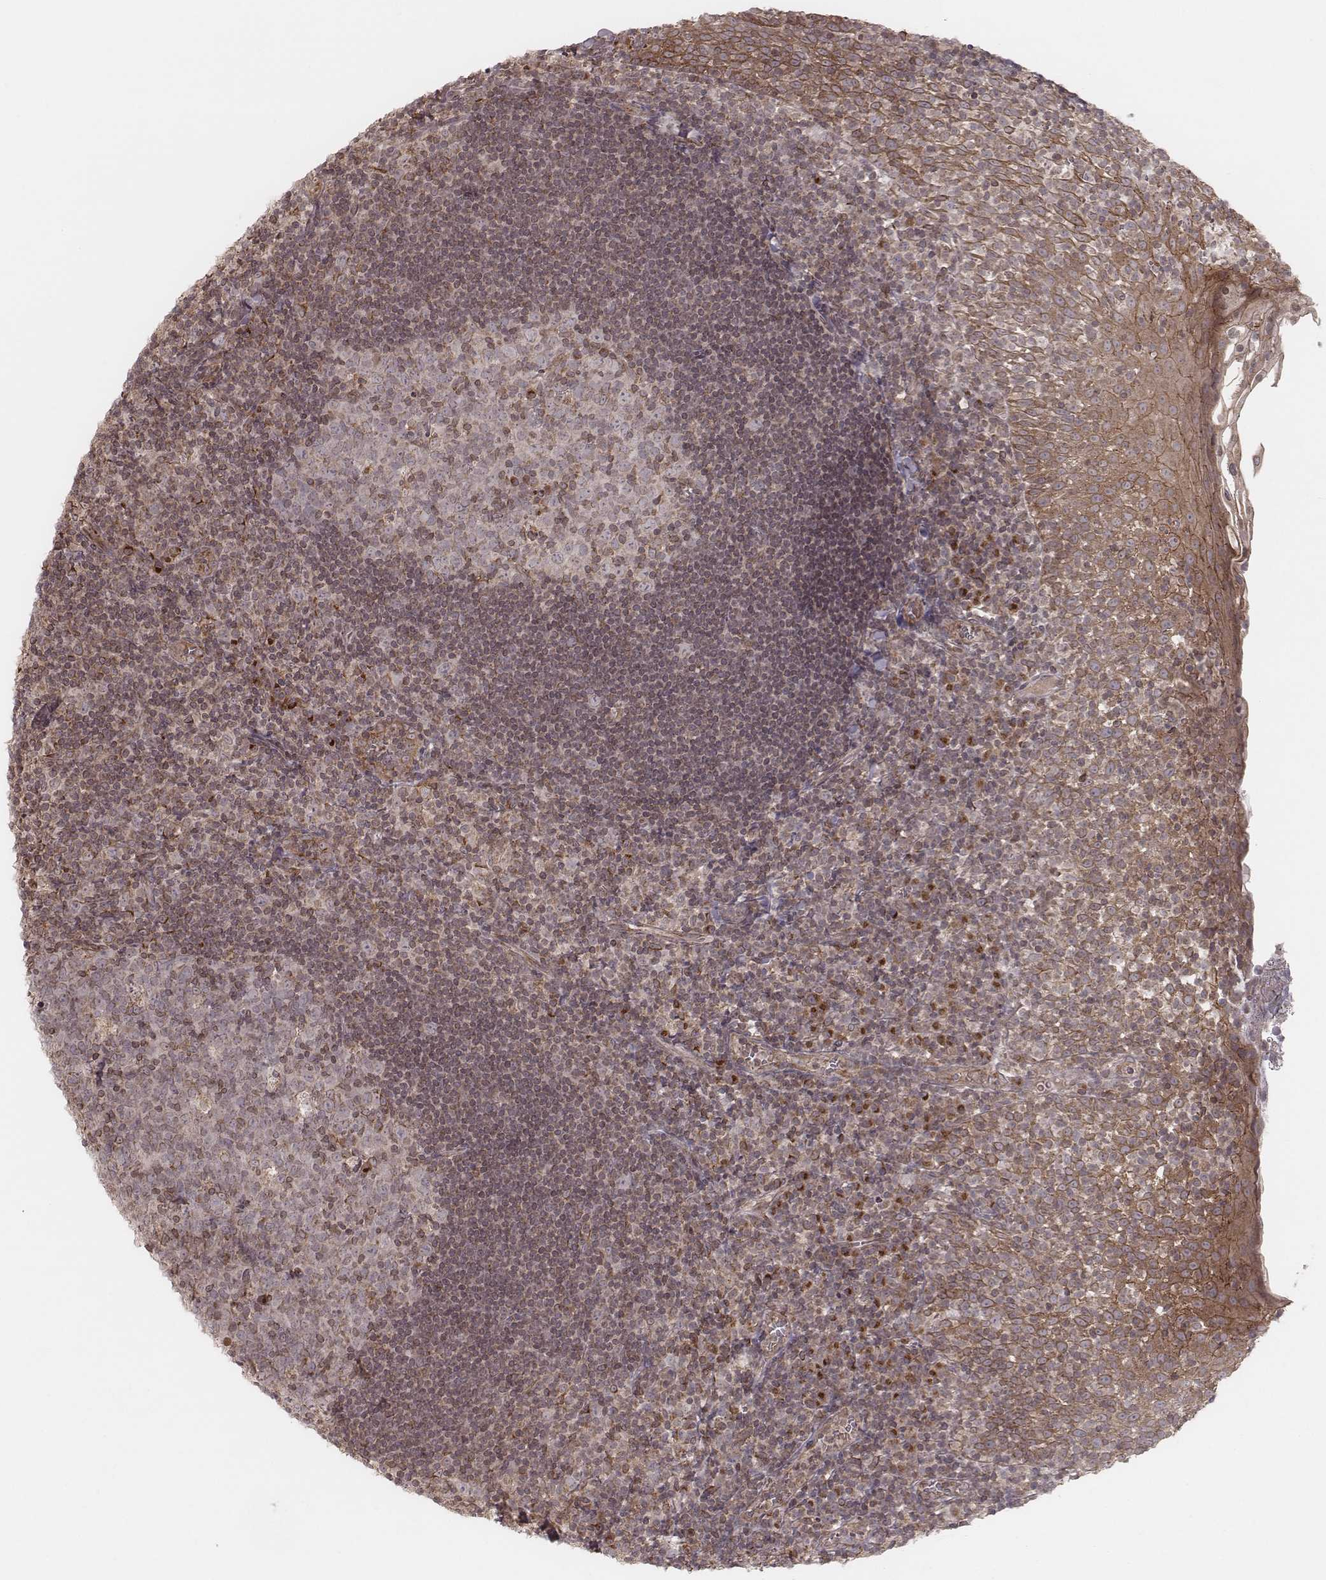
{"staining": {"intensity": "moderate", "quantity": "<25%", "location": "cytoplasmic/membranous"}, "tissue": "lymph node", "cell_type": "Germinal center cells", "image_type": "normal", "snomed": [{"axis": "morphology", "description": "Normal tissue, NOS"}, {"axis": "topography", "description": "Lymph node"}], "caption": "A photomicrograph of lymph node stained for a protein demonstrates moderate cytoplasmic/membranous brown staining in germinal center cells. The staining was performed using DAB to visualize the protein expression in brown, while the nuclei were stained in blue with hematoxylin (Magnification: 20x).", "gene": "MYO19", "patient": {"sex": "female", "age": 21}}